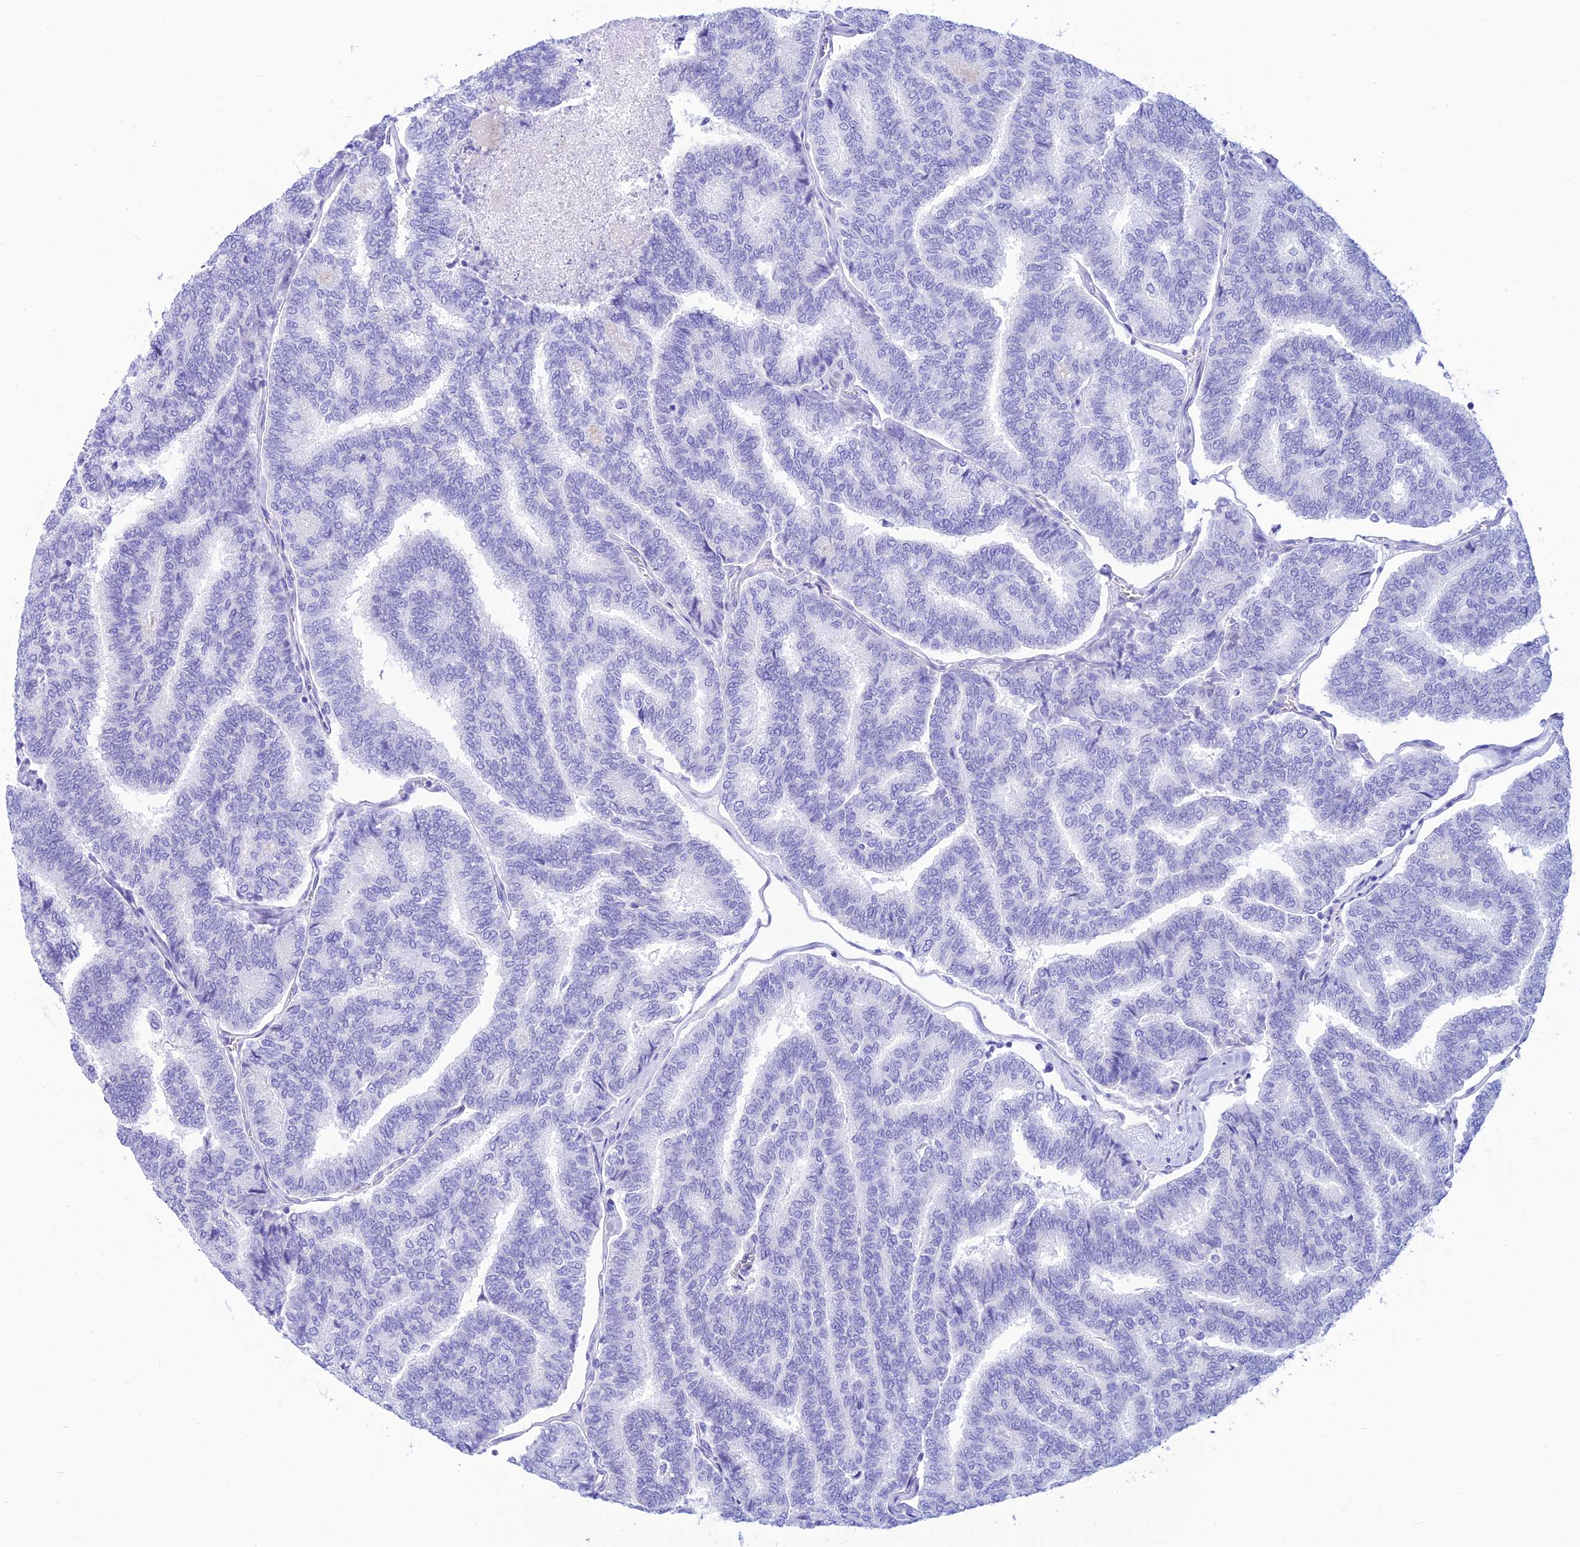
{"staining": {"intensity": "negative", "quantity": "none", "location": "none"}, "tissue": "thyroid cancer", "cell_type": "Tumor cells", "image_type": "cancer", "snomed": [{"axis": "morphology", "description": "Papillary adenocarcinoma, NOS"}, {"axis": "topography", "description": "Thyroid gland"}], "caption": "Tumor cells are negative for protein expression in human thyroid papillary adenocarcinoma.", "gene": "PRNP", "patient": {"sex": "female", "age": 35}}